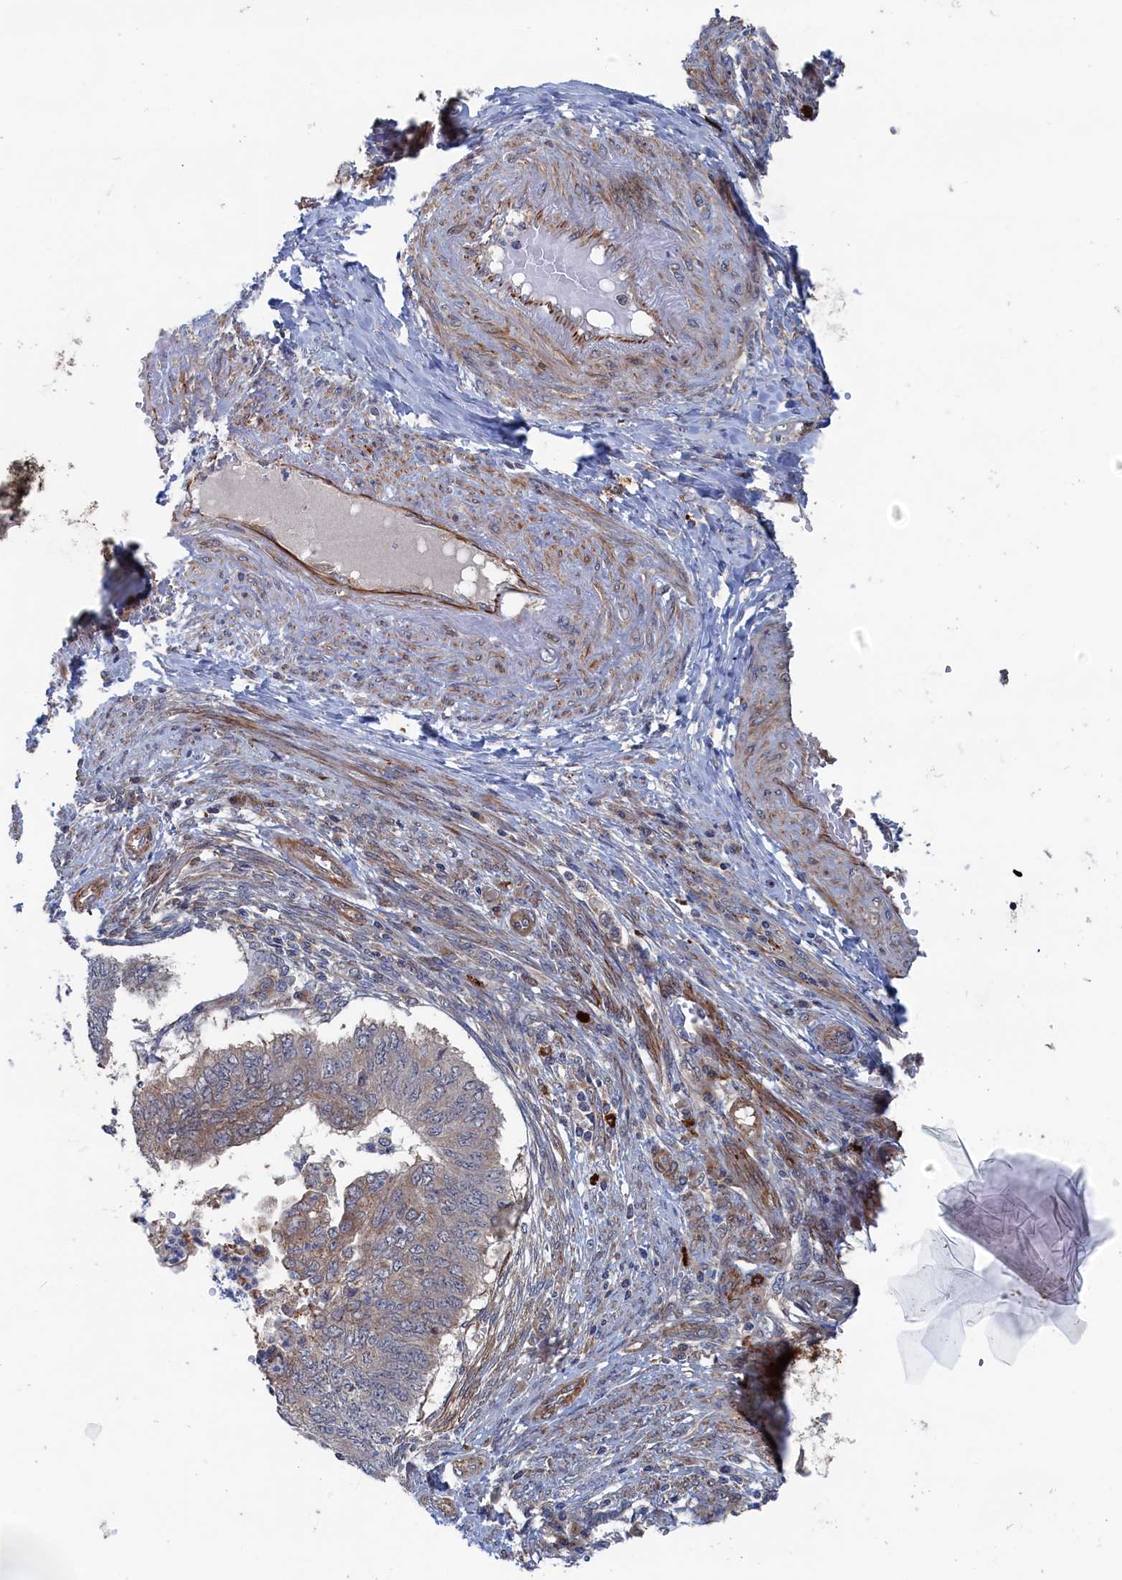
{"staining": {"intensity": "weak", "quantity": "25%-75%", "location": "cytoplasmic/membranous"}, "tissue": "endometrial cancer", "cell_type": "Tumor cells", "image_type": "cancer", "snomed": [{"axis": "morphology", "description": "Adenocarcinoma, NOS"}, {"axis": "topography", "description": "Endometrium"}], "caption": "Immunohistochemistry photomicrograph of human endometrial cancer stained for a protein (brown), which displays low levels of weak cytoplasmic/membranous staining in approximately 25%-75% of tumor cells.", "gene": "FILIP1L", "patient": {"sex": "female", "age": 68}}